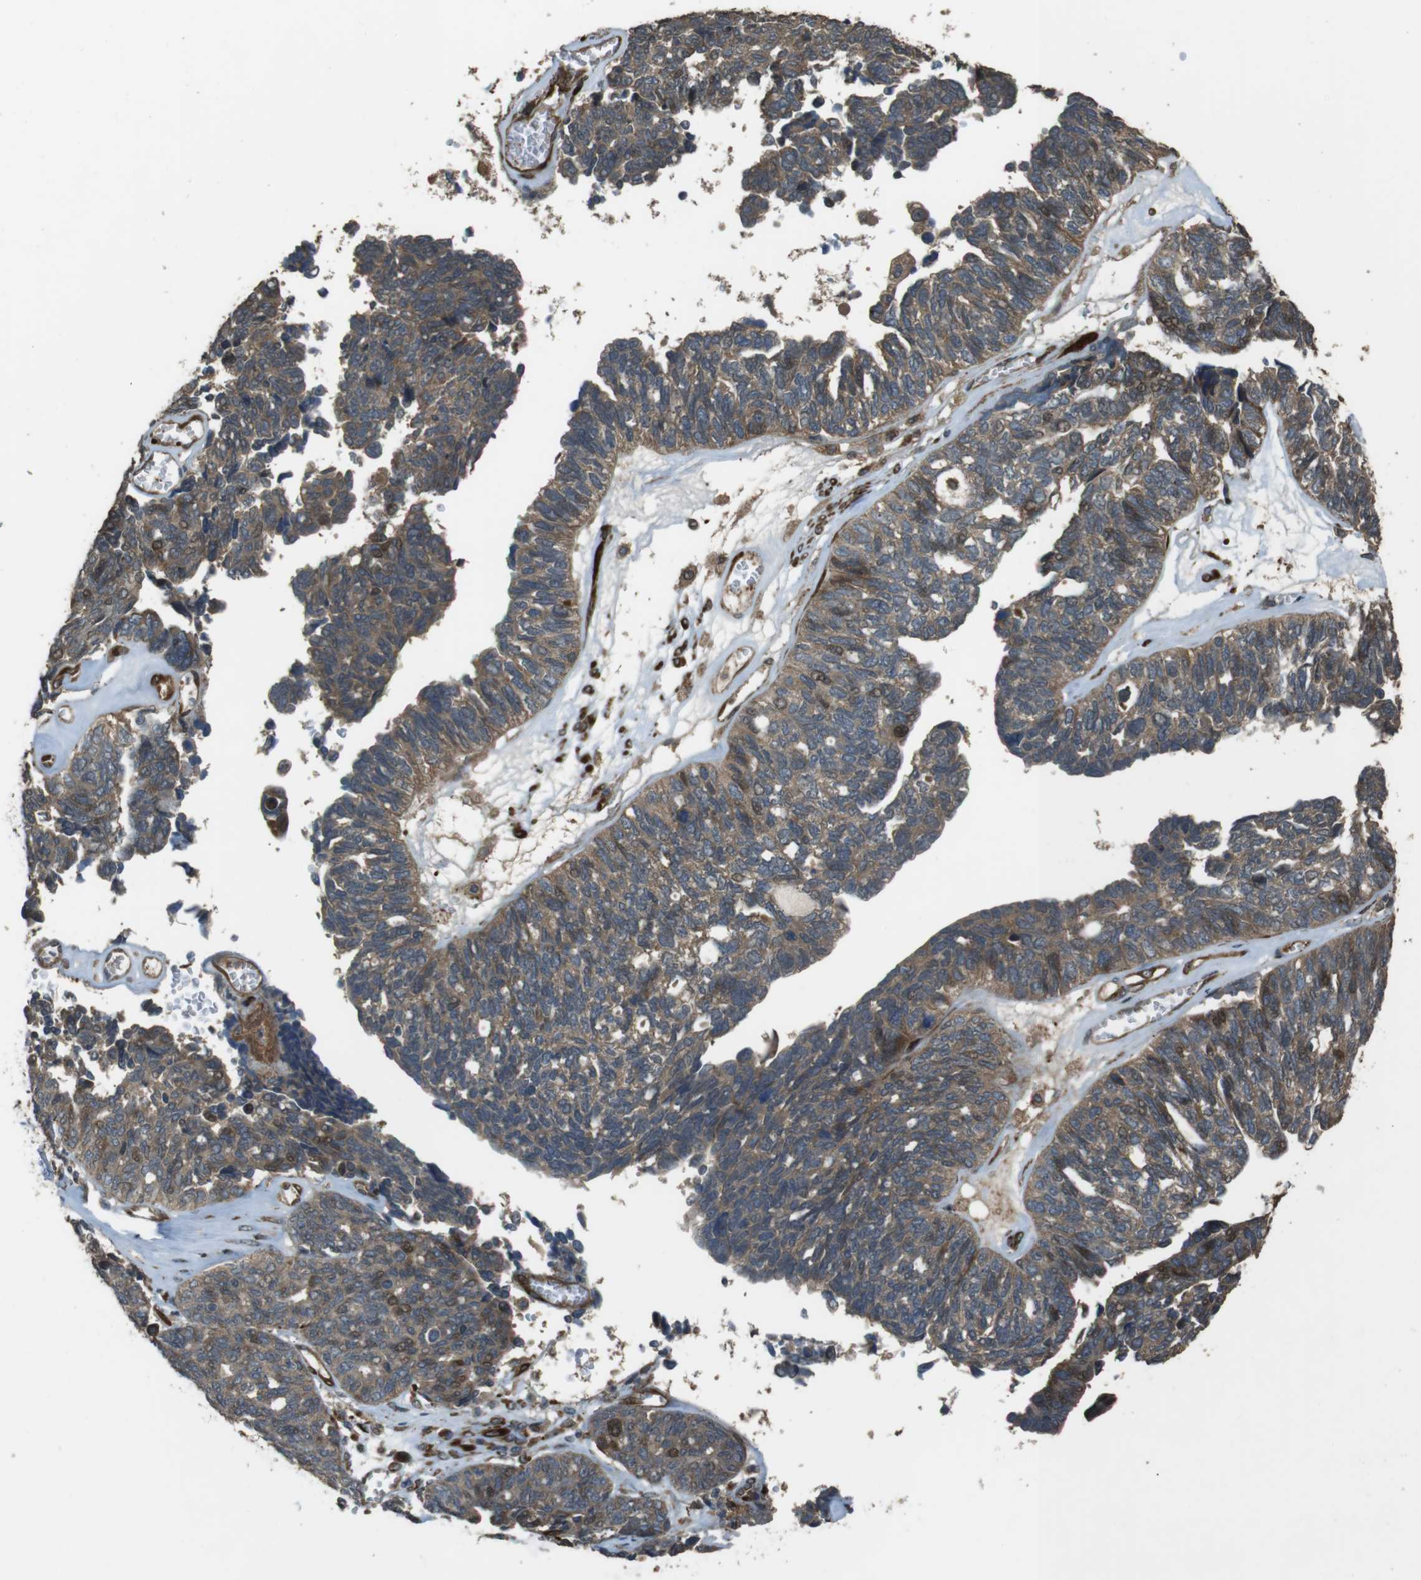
{"staining": {"intensity": "moderate", "quantity": "25%-75%", "location": "cytoplasmic/membranous,nuclear"}, "tissue": "ovarian cancer", "cell_type": "Tumor cells", "image_type": "cancer", "snomed": [{"axis": "morphology", "description": "Cystadenocarcinoma, serous, NOS"}, {"axis": "topography", "description": "Ovary"}], "caption": "A histopathology image of ovarian cancer stained for a protein displays moderate cytoplasmic/membranous and nuclear brown staining in tumor cells.", "gene": "MSRB3", "patient": {"sex": "female", "age": 79}}